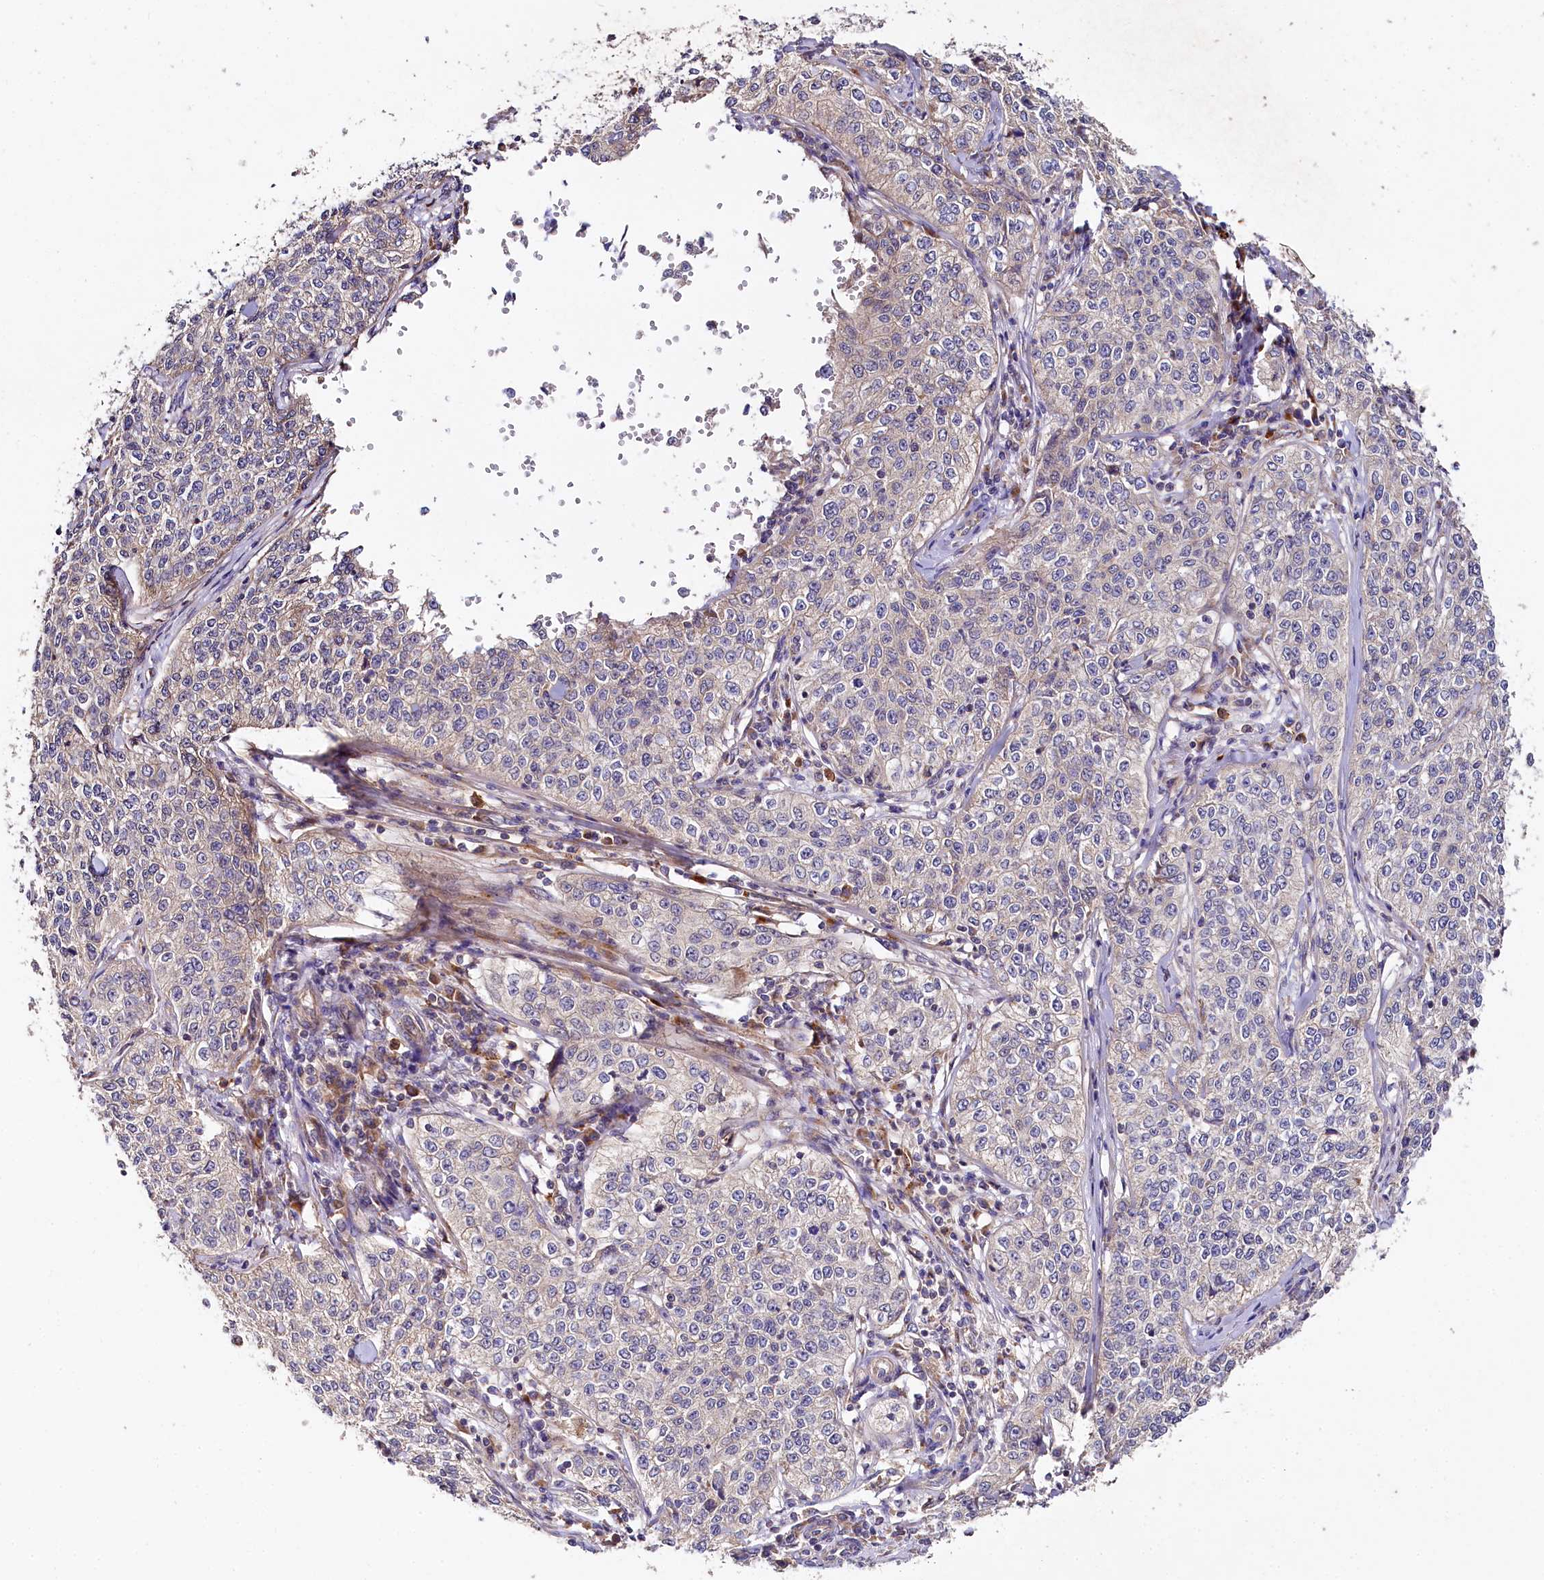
{"staining": {"intensity": "negative", "quantity": "none", "location": "none"}, "tissue": "cervical cancer", "cell_type": "Tumor cells", "image_type": "cancer", "snomed": [{"axis": "morphology", "description": "Squamous cell carcinoma, NOS"}, {"axis": "topography", "description": "Cervix"}], "caption": "This histopathology image is of squamous cell carcinoma (cervical) stained with immunohistochemistry to label a protein in brown with the nuclei are counter-stained blue. There is no expression in tumor cells.", "gene": "SPRYD3", "patient": {"sex": "female", "age": 35}}